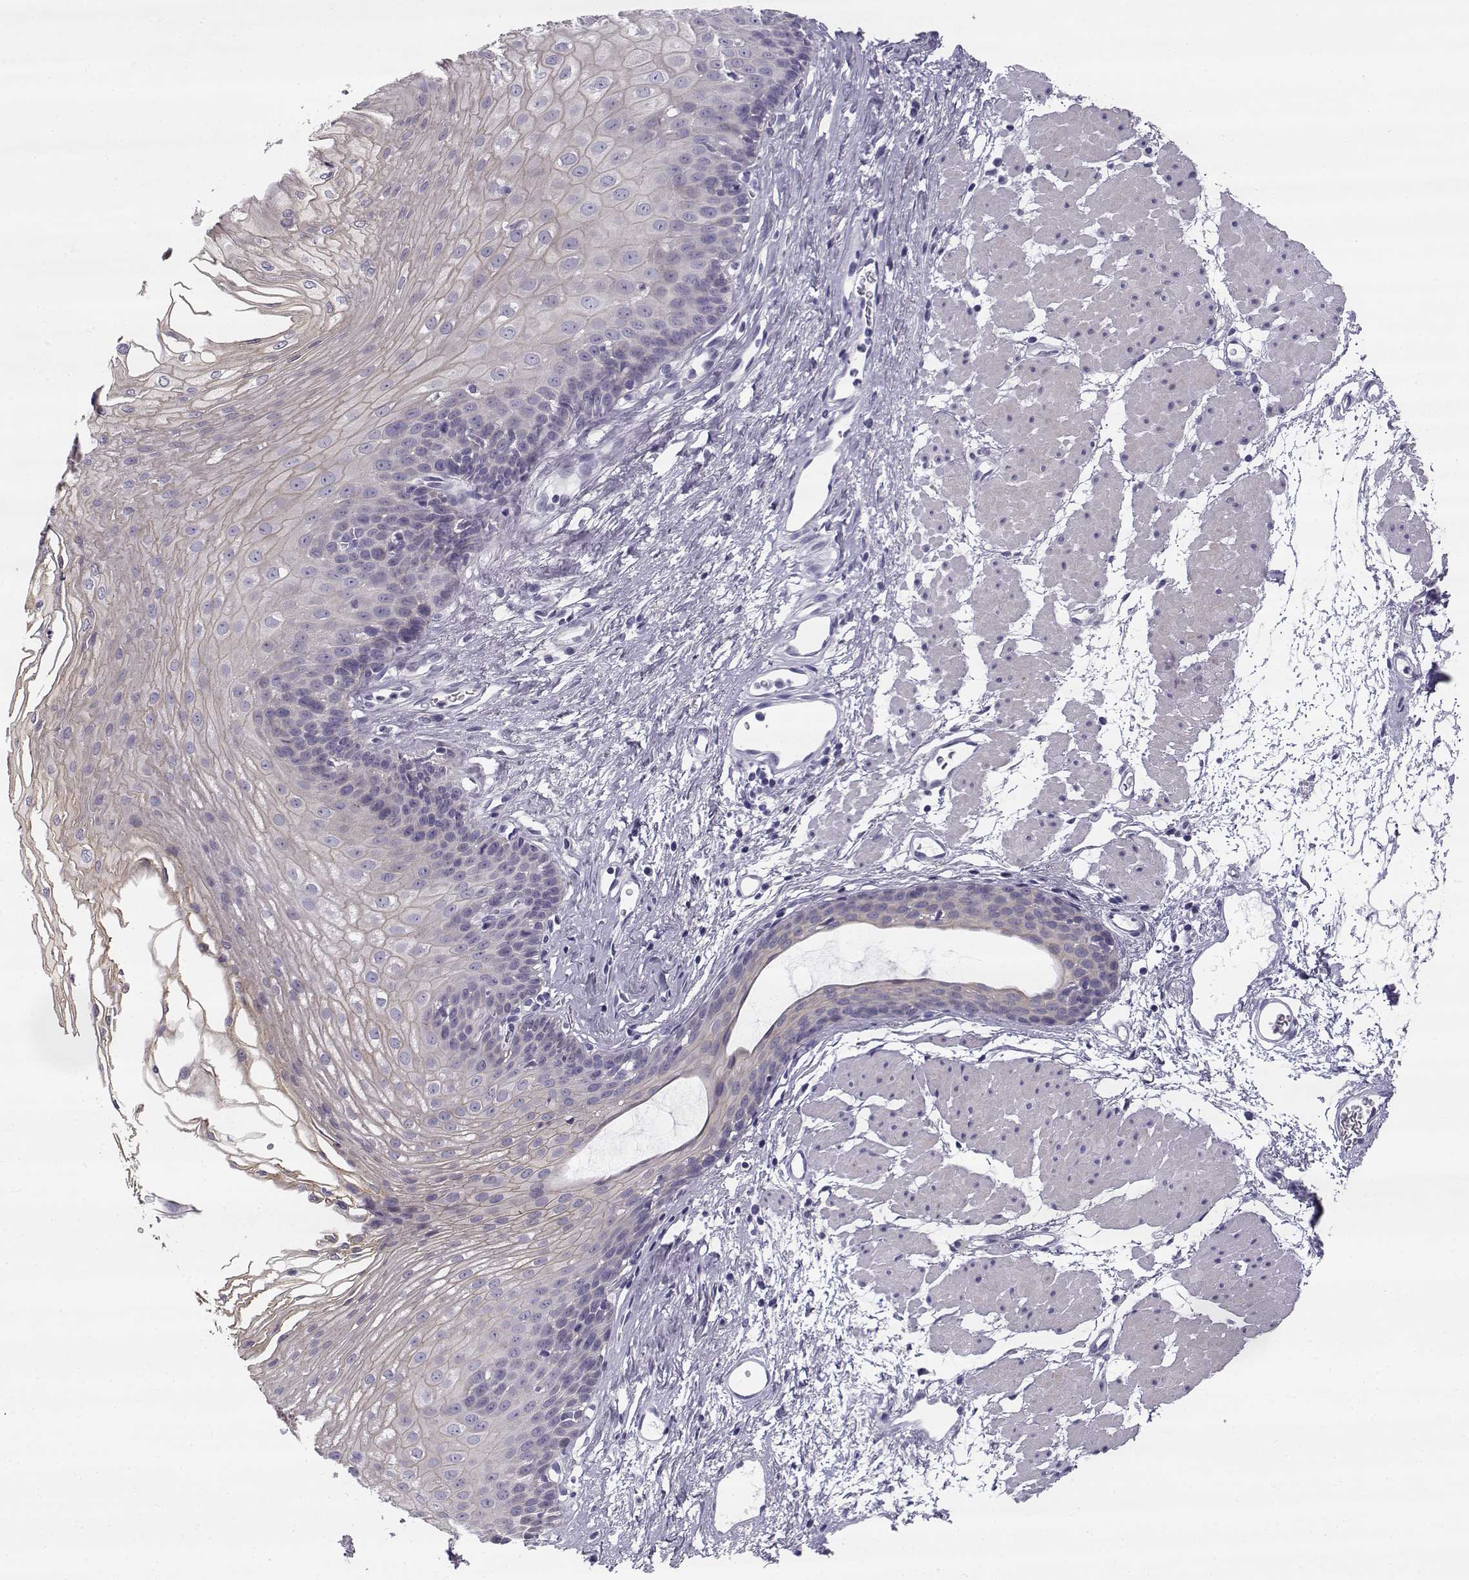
{"staining": {"intensity": "negative", "quantity": "none", "location": "none"}, "tissue": "esophagus", "cell_type": "Squamous epithelial cells", "image_type": "normal", "snomed": [{"axis": "morphology", "description": "Normal tissue, NOS"}, {"axis": "topography", "description": "Esophagus"}], "caption": "Immunohistochemistry of normal human esophagus shows no positivity in squamous epithelial cells. (DAB (3,3'-diaminobenzidine) IHC visualized using brightfield microscopy, high magnification).", "gene": "CREB3L3", "patient": {"sex": "female", "age": 62}}